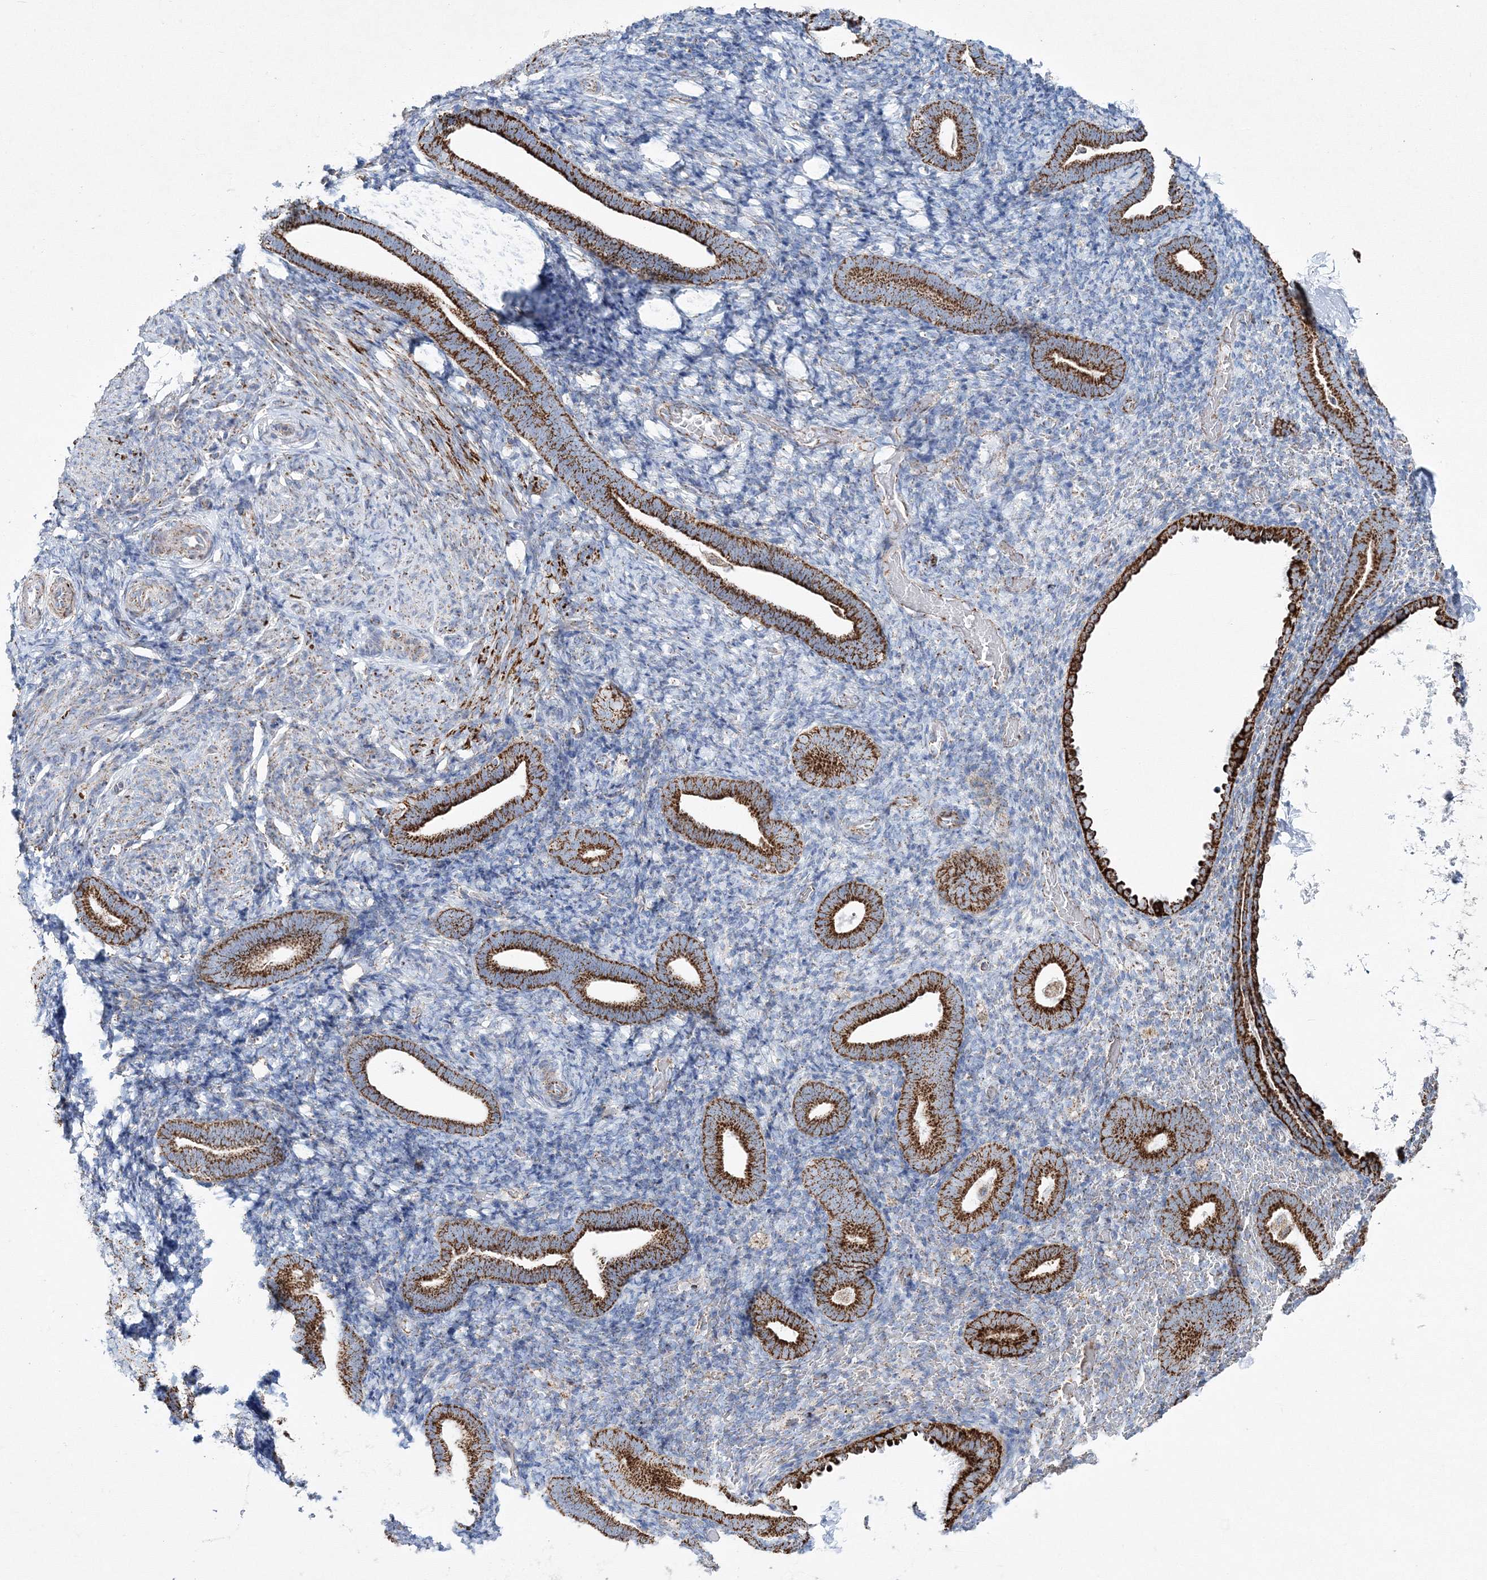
{"staining": {"intensity": "negative", "quantity": "none", "location": "none"}, "tissue": "endometrium", "cell_type": "Cells in endometrial stroma", "image_type": "normal", "snomed": [{"axis": "morphology", "description": "Normal tissue, NOS"}, {"axis": "topography", "description": "Endometrium"}], "caption": "Cells in endometrial stroma are negative for brown protein staining in benign endometrium. (DAB immunohistochemistry visualized using brightfield microscopy, high magnification).", "gene": "HIBCH", "patient": {"sex": "female", "age": 51}}